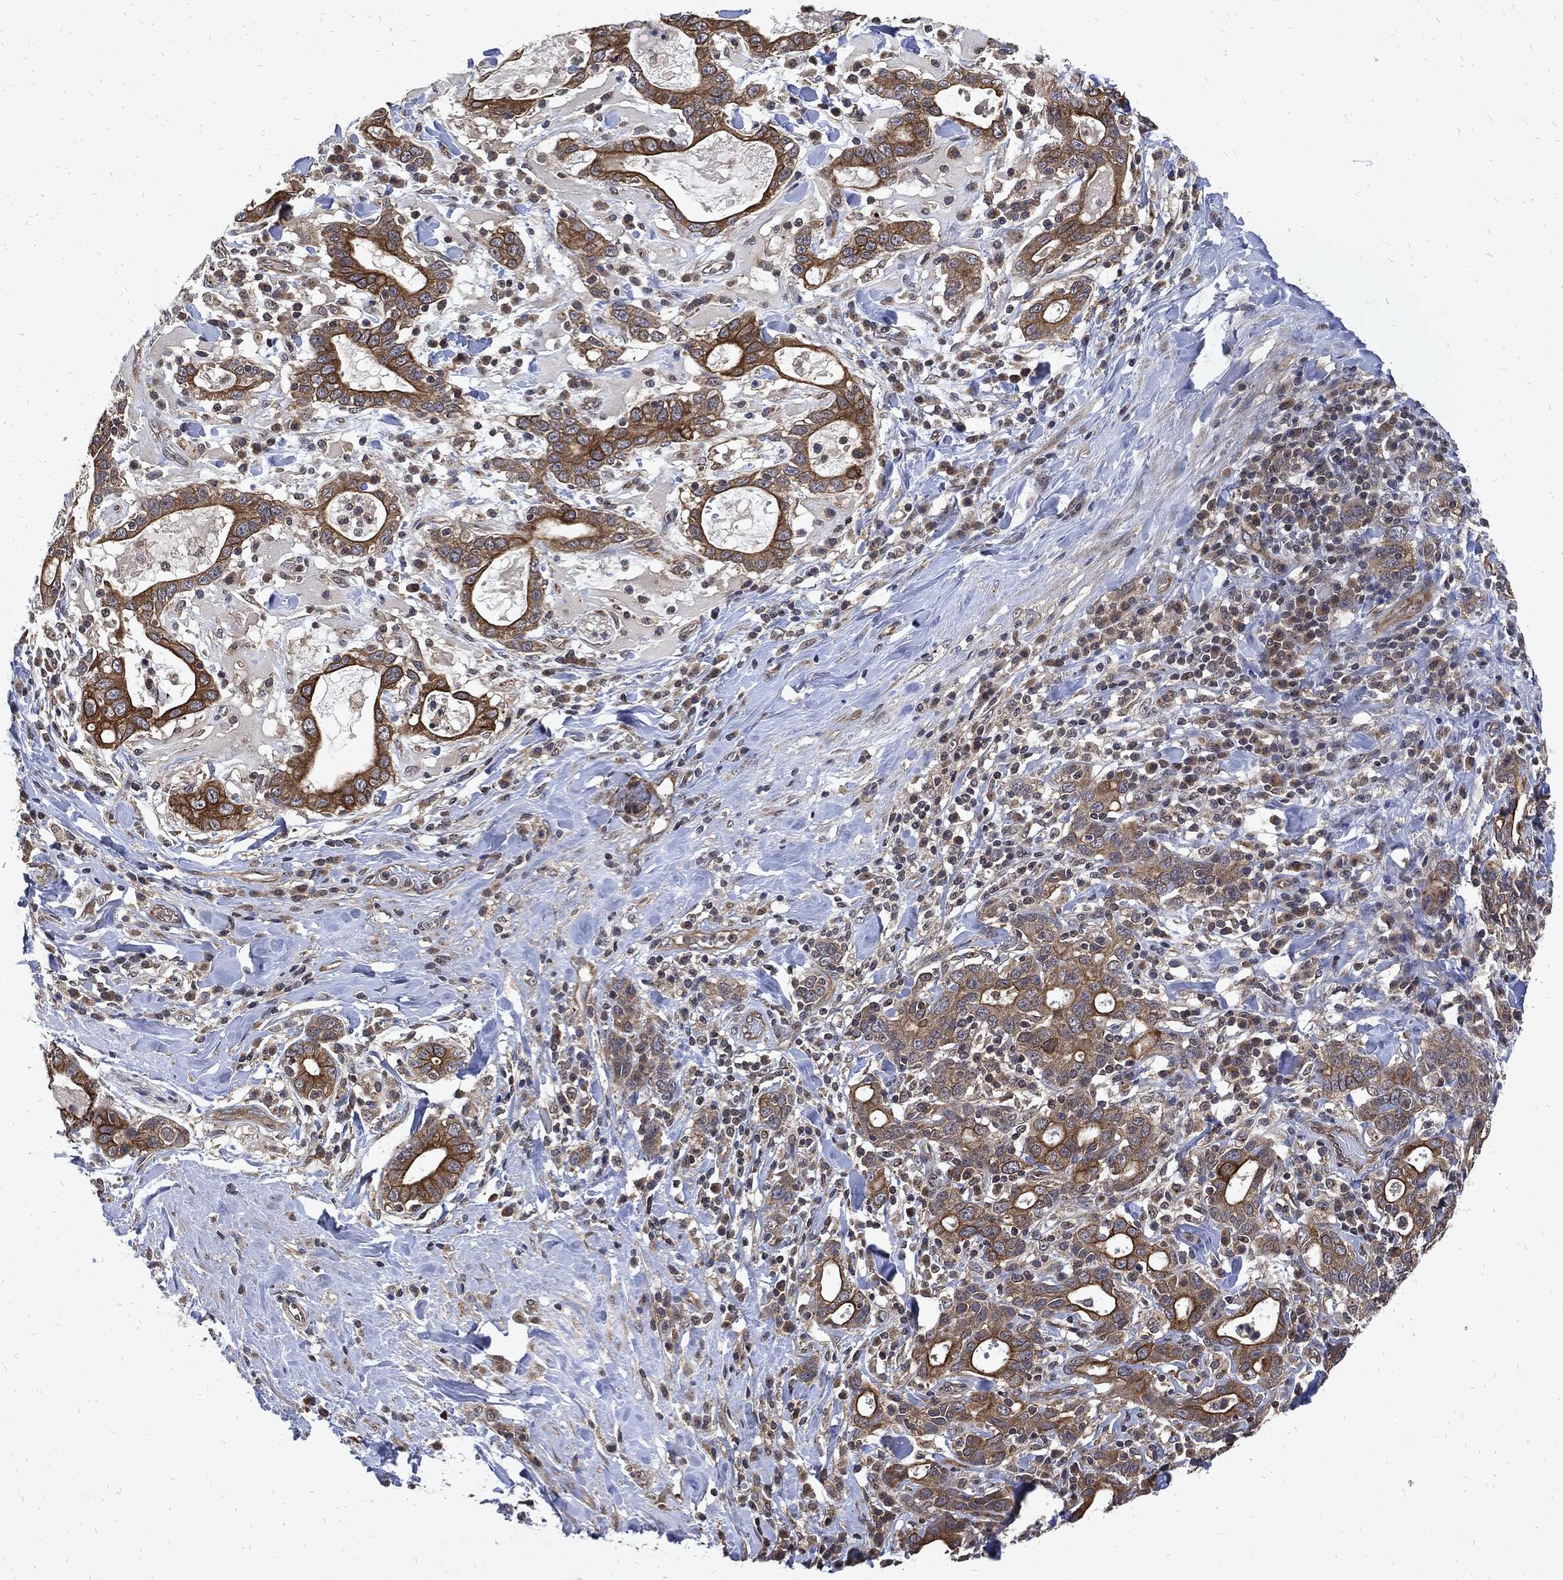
{"staining": {"intensity": "moderate", "quantity": ">75%", "location": "cytoplasmic/membranous"}, "tissue": "stomach cancer", "cell_type": "Tumor cells", "image_type": "cancer", "snomed": [{"axis": "morphology", "description": "Adenocarcinoma, NOS"}, {"axis": "topography", "description": "Stomach"}], "caption": "Immunohistochemistry (IHC) staining of stomach adenocarcinoma, which exhibits medium levels of moderate cytoplasmic/membranous positivity in approximately >75% of tumor cells indicating moderate cytoplasmic/membranous protein positivity. The staining was performed using DAB (brown) for protein detection and nuclei were counterstained in hematoxylin (blue).", "gene": "DCTN1", "patient": {"sex": "male", "age": 79}}